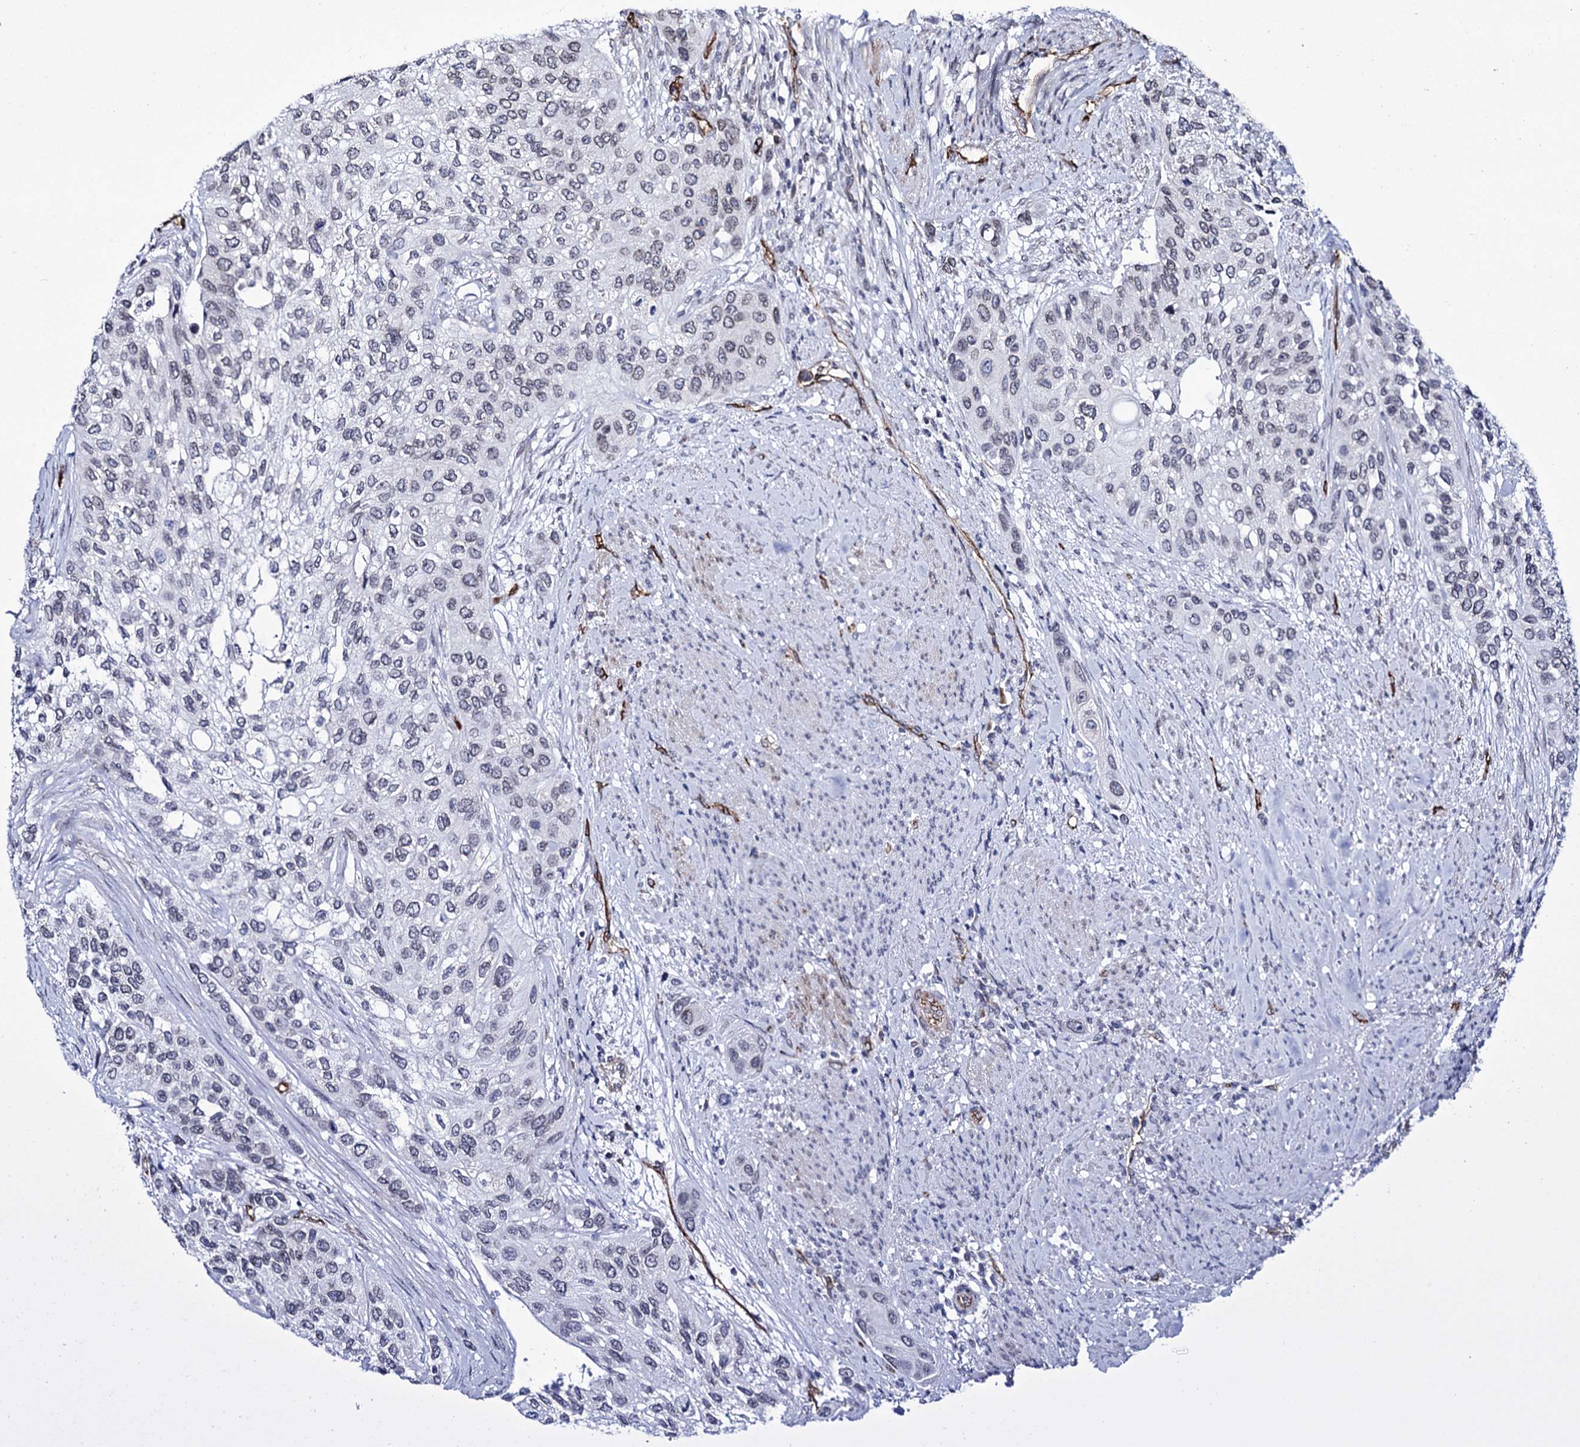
{"staining": {"intensity": "negative", "quantity": "none", "location": "none"}, "tissue": "urothelial cancer", "cell_type": "Tumor cells", "image_type": "cancer", "snomed": [{"axis": "morphology", "description": "Normal tissue, NOS"}, {"axis": "morphology", "description": "Urothelial carcinoma, High grade"}, {"axis": "topography", "description": "Vascular tissue"}, {"axis": "topography", "description": "Urinary bladder"}], "caption": "A micrograph of human high-grade urothelial carcinoma is negative for staining in tumor cells.", "gene": "ZC3H12C", "patient": {"sex": "female", "age": 56}}